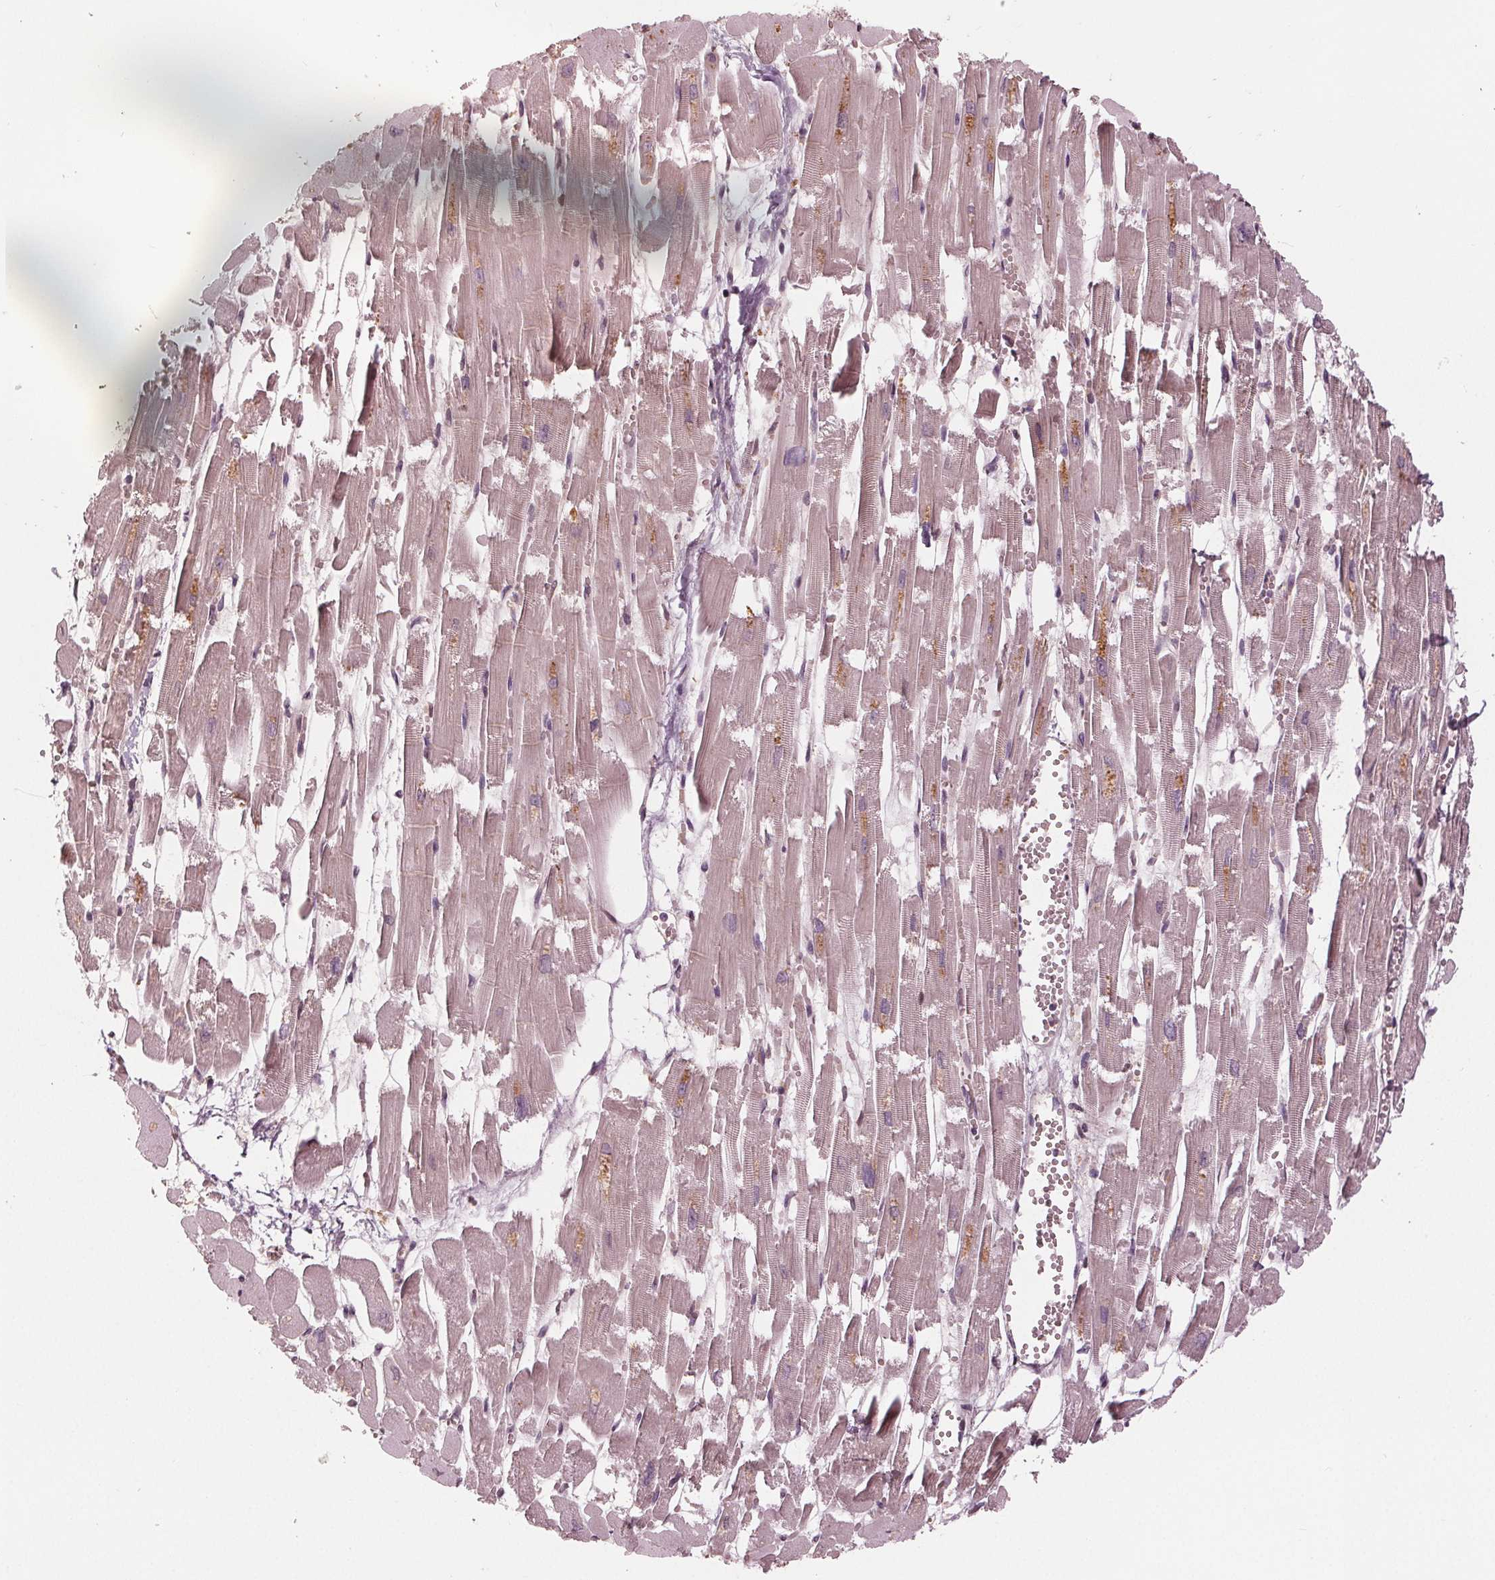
{"staining": {"intensity": "weak", "quantity": "25%-75%", "location": "cytoplasmic/membranous,nuclear"}, "tissue": "heart muscle", "cell_type": "Cardiomyocytes", "image_type": "normal", "snomed": [{"axis": "morphology", "description": "Normal tissue, NOS"}, {"axis": "topography", "description": "Heart"}], "caption": "IHC (DAB (3,3'-diaminobenzidine)) staining of unremarkable heart muscle displays weak cytoplasmic/membranous,nuclear protein expression in approximately 25%-75% of cardiomyocytes. (DAB IHC, brown staining for protein, blue staining for nuclei).", "gene": "ZNF471", "patient": {"sex": "female", "age": 52}}